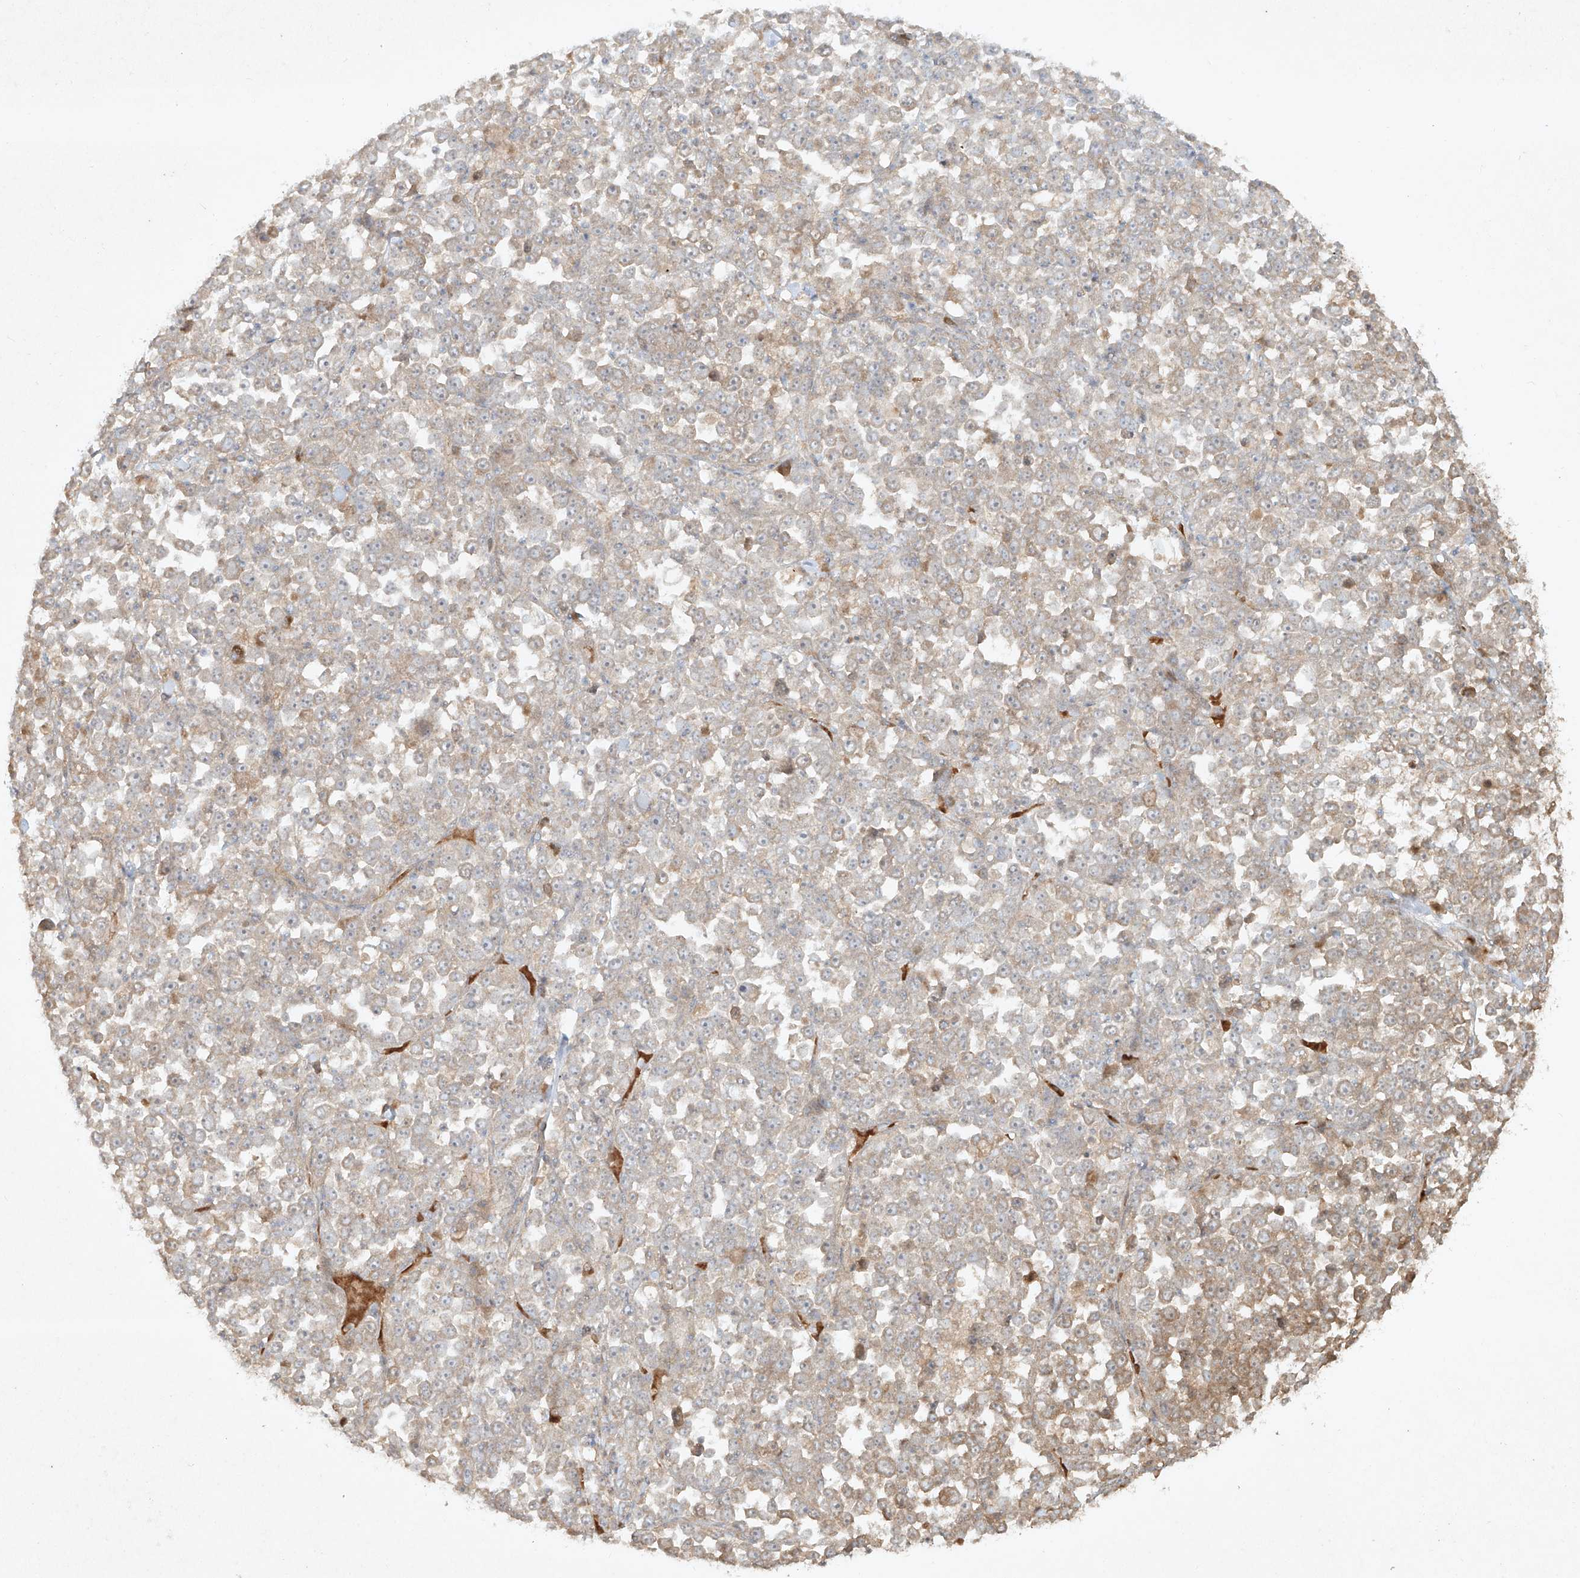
{"staining": {"intensity": "weak", "quantity": "<25%", "location": "cytoplasmic/membranous"}, "tissue": "stomach cancer", "cell_type": "Tumor cells", "image_type": "cancer", "snomed": [{"axis": "morphology", "description": "Normal tissue, NOS"}, {"axis": "morphology", "description": "Adenocarcinoma, NOS"}, {"axis": "topography", "description": "Stomach, upper"}, {"axis": "topography", "description": "Stomach"}], "caption": "Immunohistochemical staining of human adenocarcinoma (stomach) reveals no significant staining in tumor cells. (DAB immunohistochemistry with hematoxylin counter stain).", "gene": "CYYR1", "patient": {"sex": "male", "age": 59}}